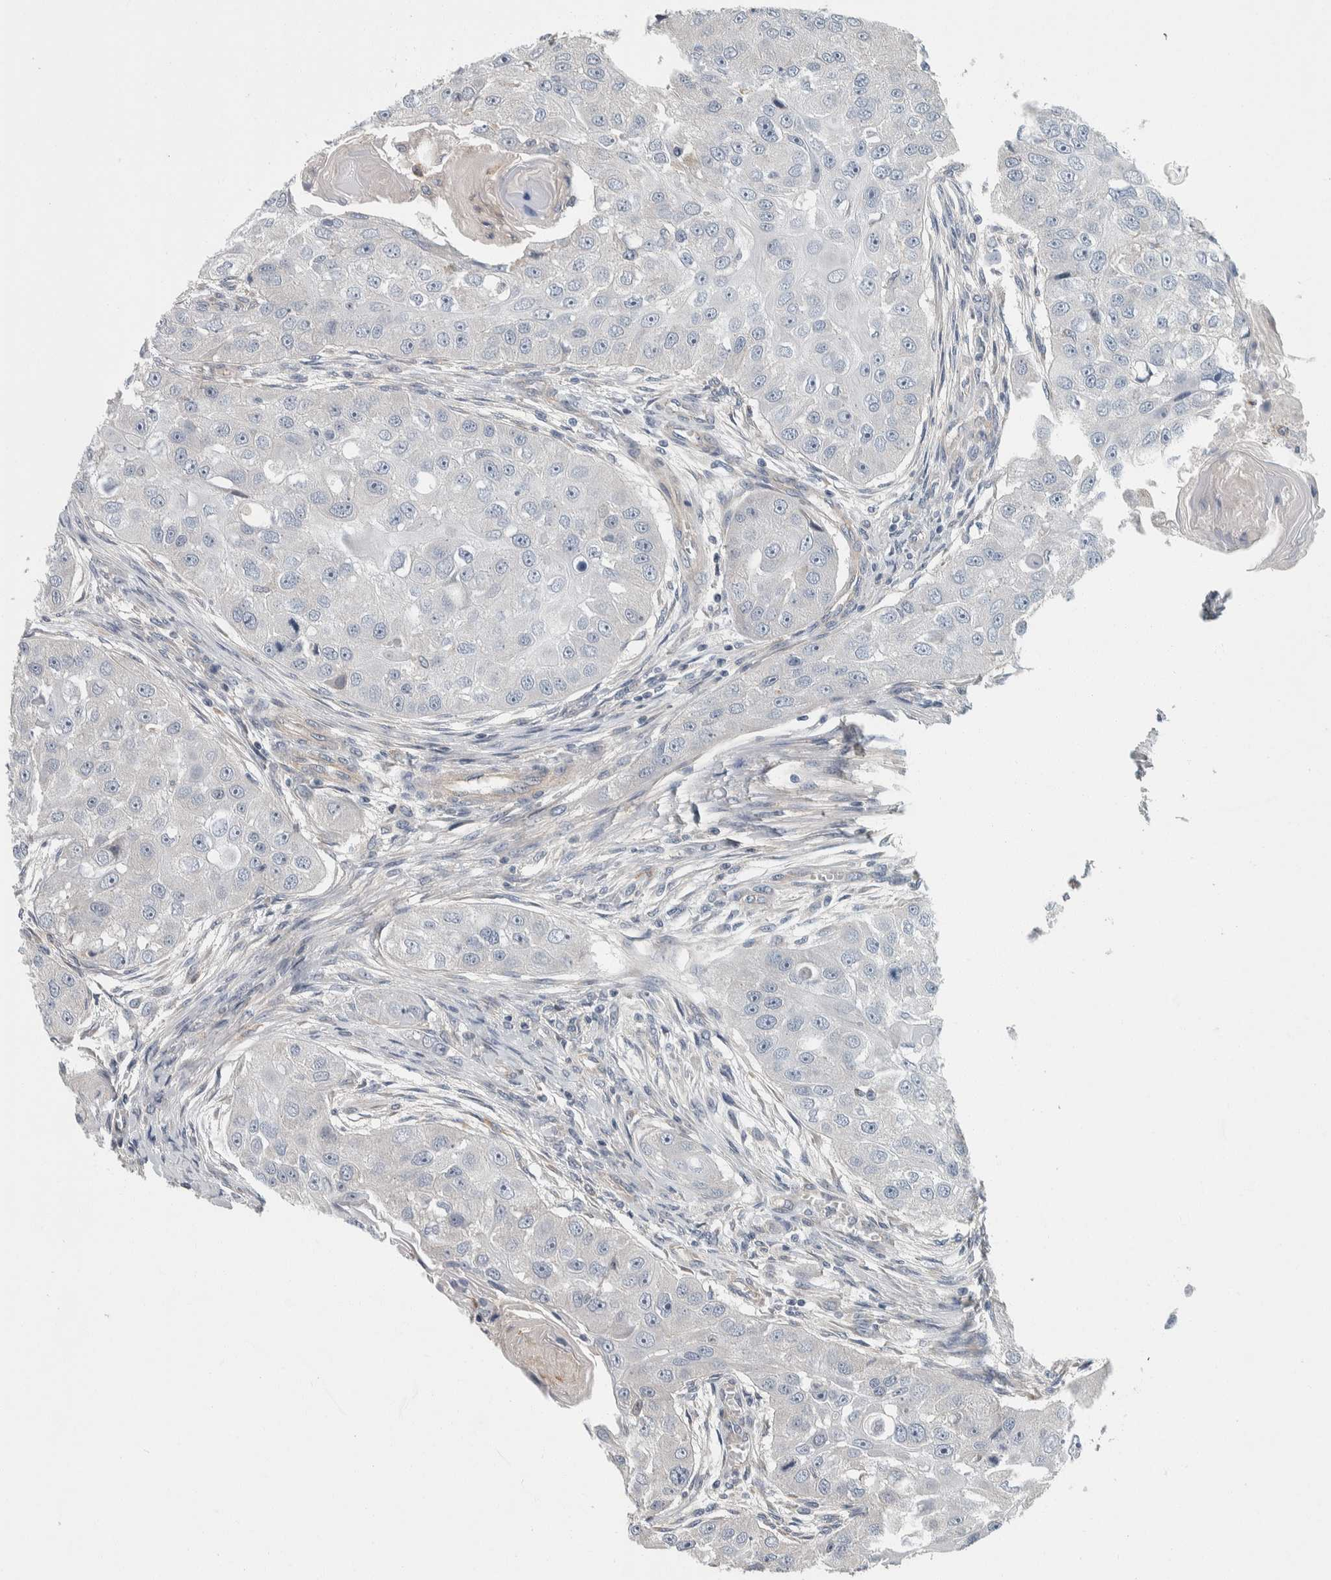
{"staining": {"intensity": "negative", "quantity": "none", "location": "none"}, "tissue": "head and neck cancer", "cell_type": "Tumor cells", "image_type": "cancer", "snomed": [{"axis": "morphology", "description": "Normal tissue, NOS"}, {"axis": "morphology", "description": "Squamous cell carcinoma, NOS"}, {"axis": "topography", "description": "Skeletal muscle"}, {"axis": "topography", "description": "Head-Neck"}], "caption": "IHC histopathology image of neoplastic tissue: human head and neck squamous cell carcinoma stained with DAB (3,3'-diaminobenzidine) demonstrates no significant protein expression in tumor cells.", "gene": "KCNJ3", "patient": {"sex": "male", "age": 51}}